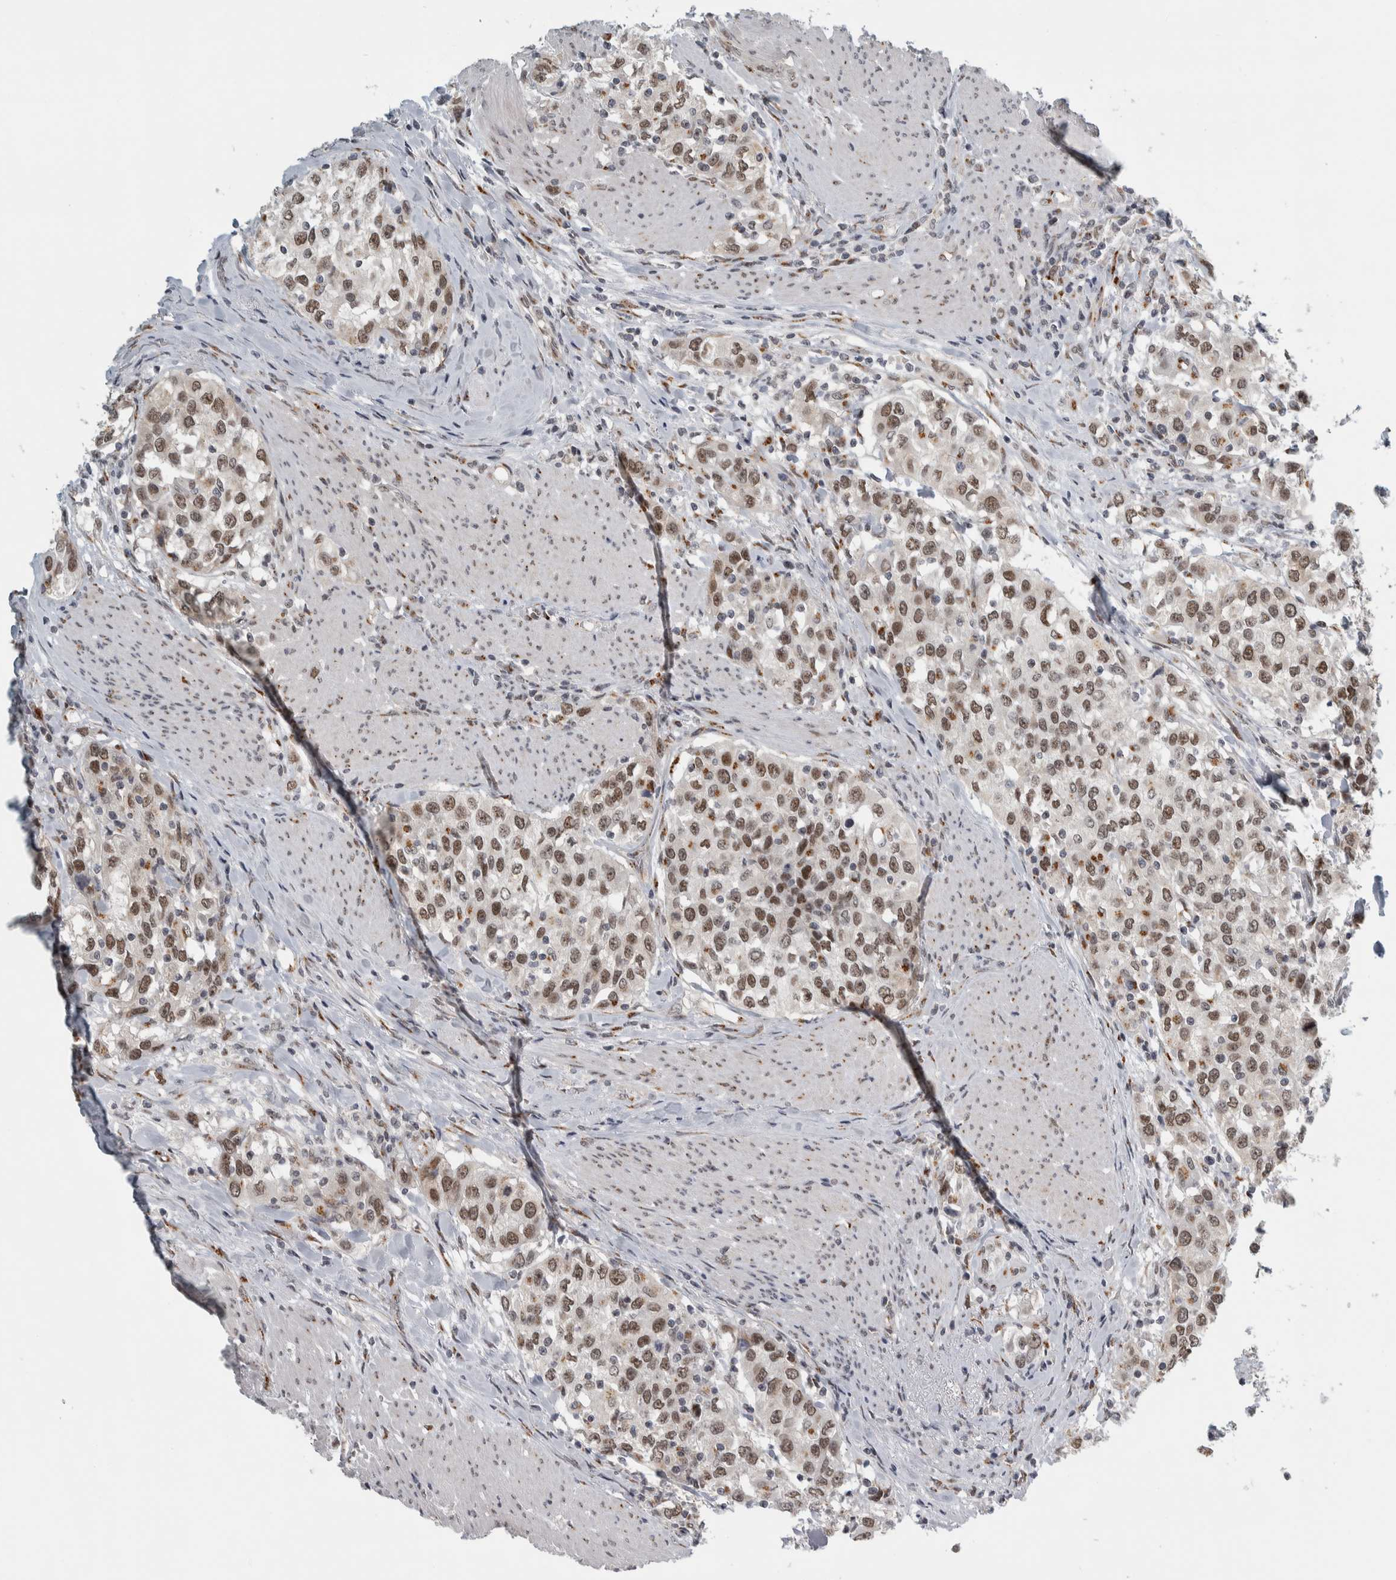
{"staining": {"intensity": "moderate", "quantity": ">75%", "location": "nuclear"}, "tissue": "urothelial cancer", "cell_type": "Tumor cells", "image_type": "cancer", "snomed": [{"axis": "morphology", "description": "Urothelial carcinoma, High grade"}, {"axis": "topography", "description": "Urinary bladder"}], "caption": "A medium amount of moderate nuclear expression is appreciated in about >75% of tumor cells in high-grade urothelial carcinoma tissue.", "gene": "ZMYND8", "patient": {"sex": "female", "age": 80}}